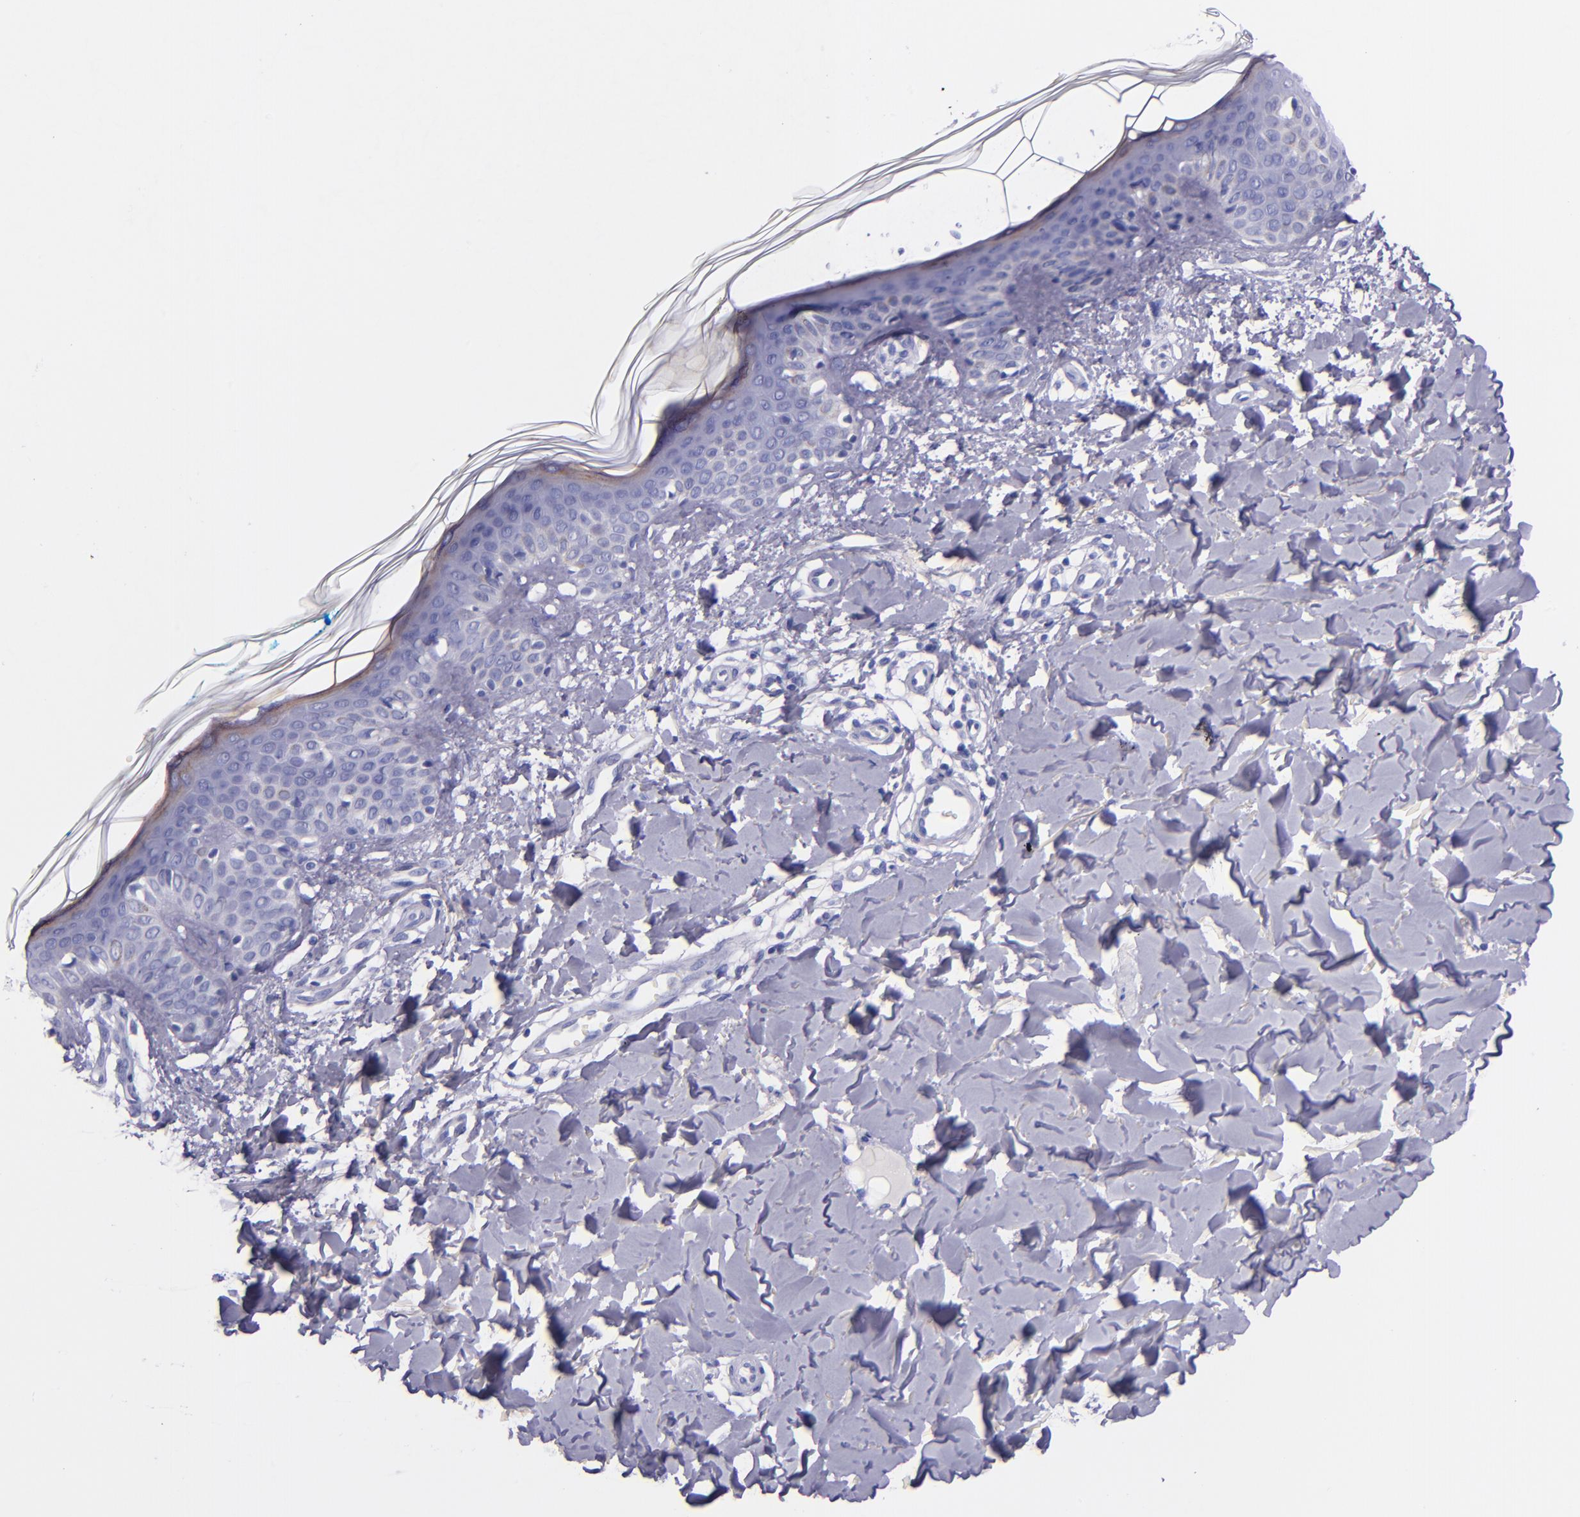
{"staining": {"intensity": "negative", "quantity": "none", "location": "none"}, "tissue": "skin", "cell_type": "Fibroblasts", "image_type": "normal", "snomed": [{"axis": "morphology", "description": "Normal tissue, NOS"}, {"axis": "topography", "description": "Skin"}], "caption": "Immunohistochemistry of unremarkable human skin exhibits no staining in fibroblasts.", "gene": "SLPI", "patient": {"sex": "male", "age": 32}}